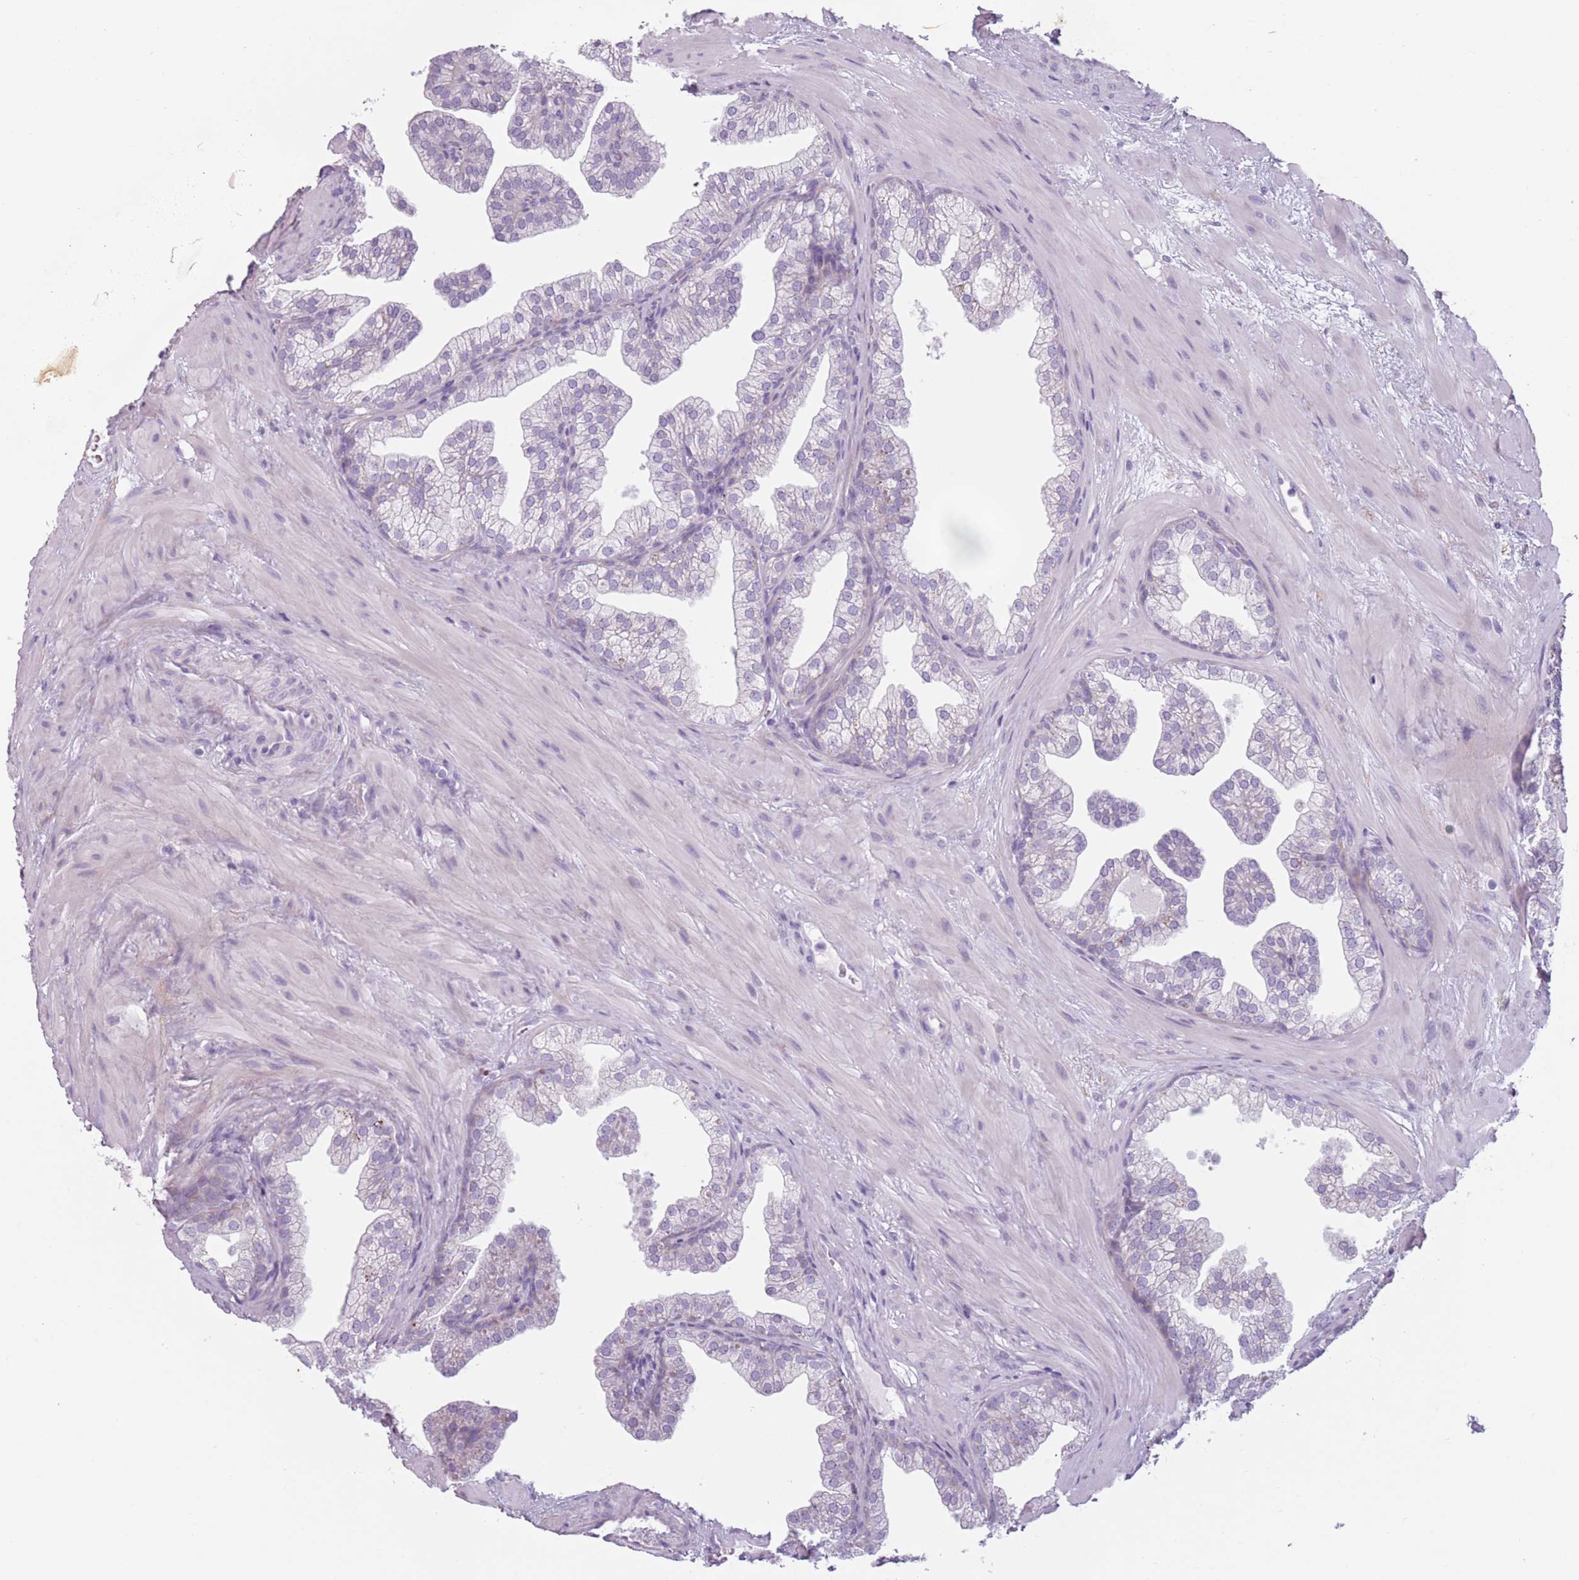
{"staining": {"intensity": "moderate", "quantity": "<25%", "location": "cytoplasmic/membranous"}, "tissue": "prostate", "cell_type": "Glandular cells", "image_type": "normal", "snomed": [{"axis": "morphology", "description": "Normal tissue, NOS"}, {"axis": "topography", "description": "Prostate"}], "caption": "Normal prostate displays moderate cytoplasmic/membranous staining in about <25% of glandular cells.", "gene": "MEGF8", "patient": {"sex": "male", "age": 37}}